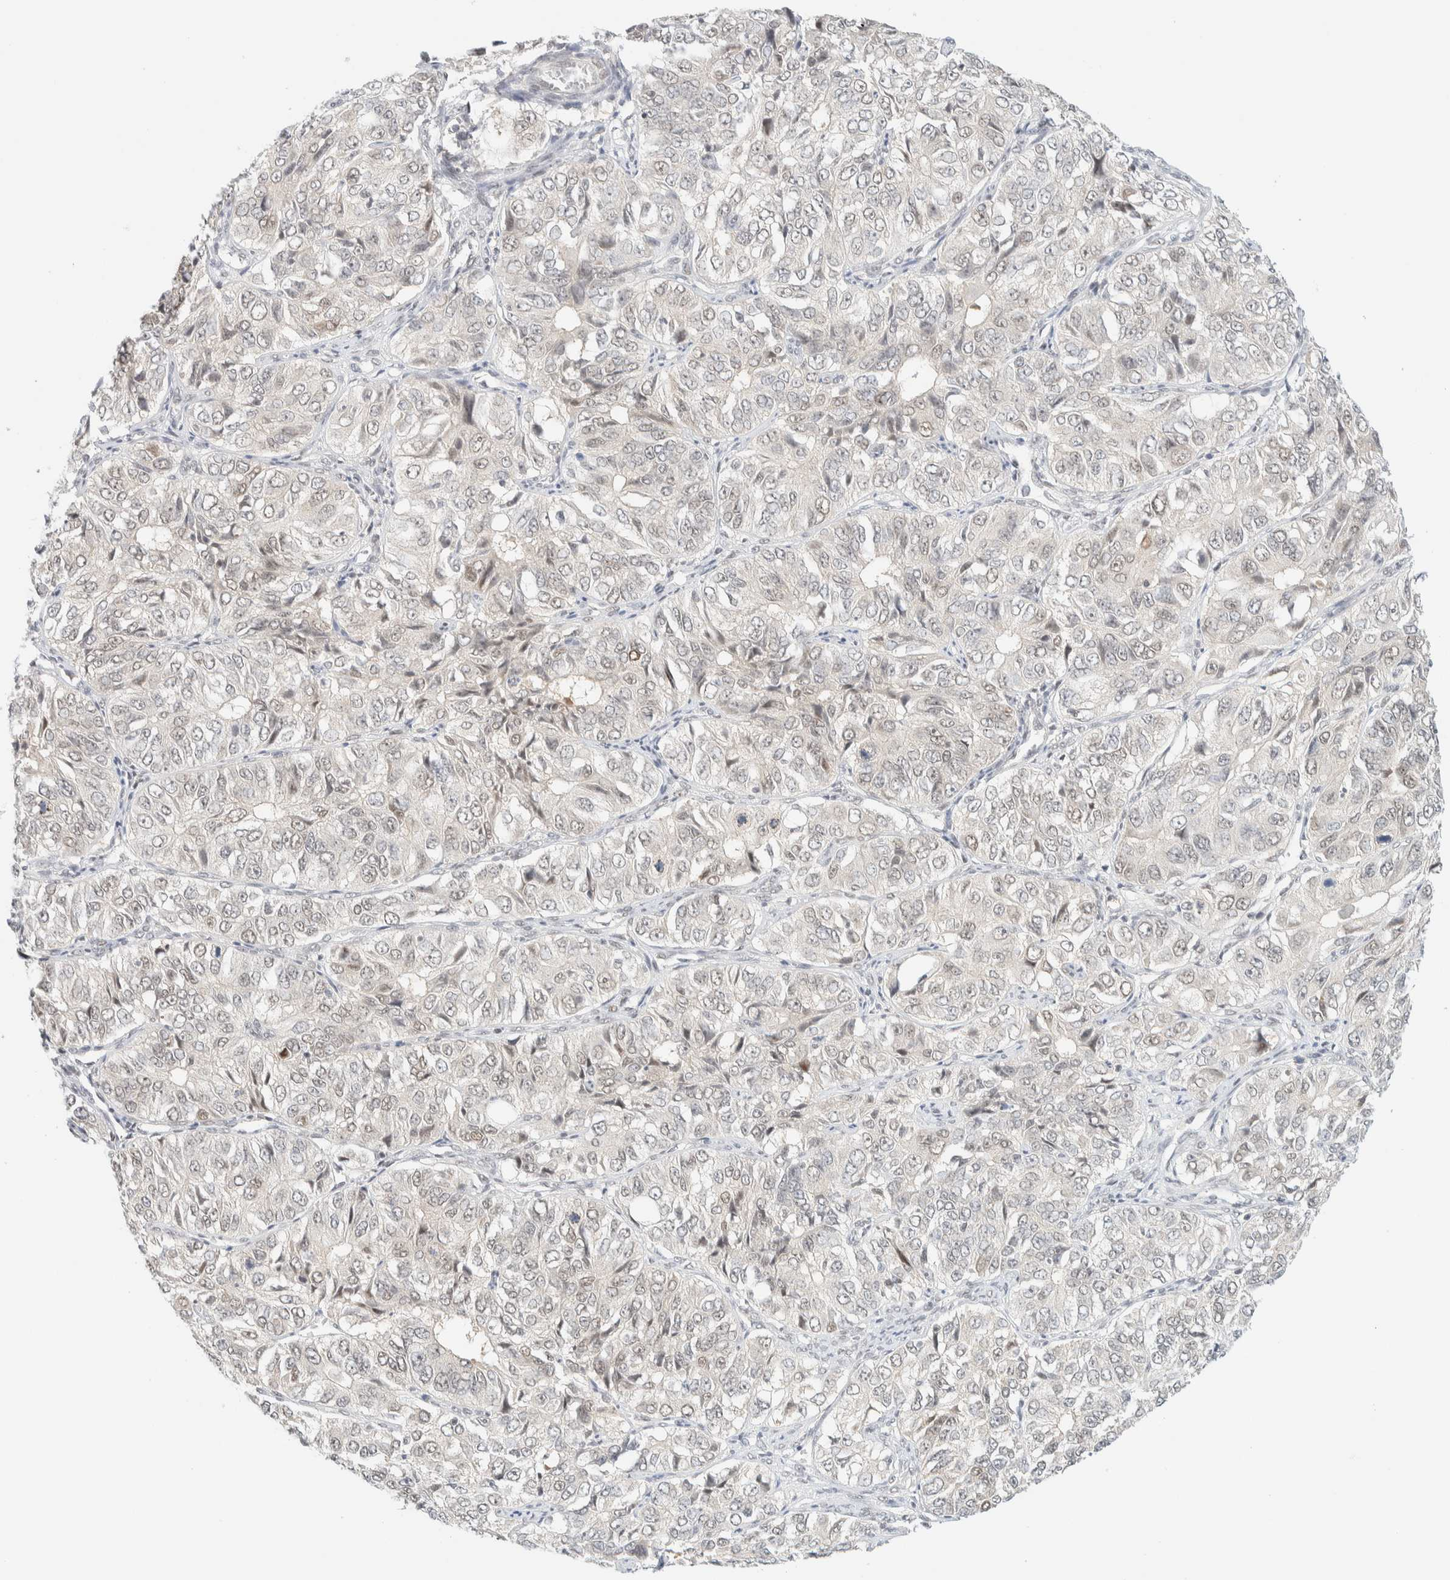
{"staining": {"intensity": "weak", "quantity": "<25%", "location": "nuclear"}, "tissue": "ovarian cancer", "cell_type": "Tumor cells", "image_type": "cancer", "snomed": [{"axis": "morphology", "description": "Carcinoma, endometroid"}, {"axis": "topography", "description": "Ovary"}], "caption": "Ovarian cancer (endometroid carcinoma) was stained to show a protein in brown. There is no significant staining in tumor cells.", "gene": "PYGO2", "patient": {"sex": "female", "age": 51}}